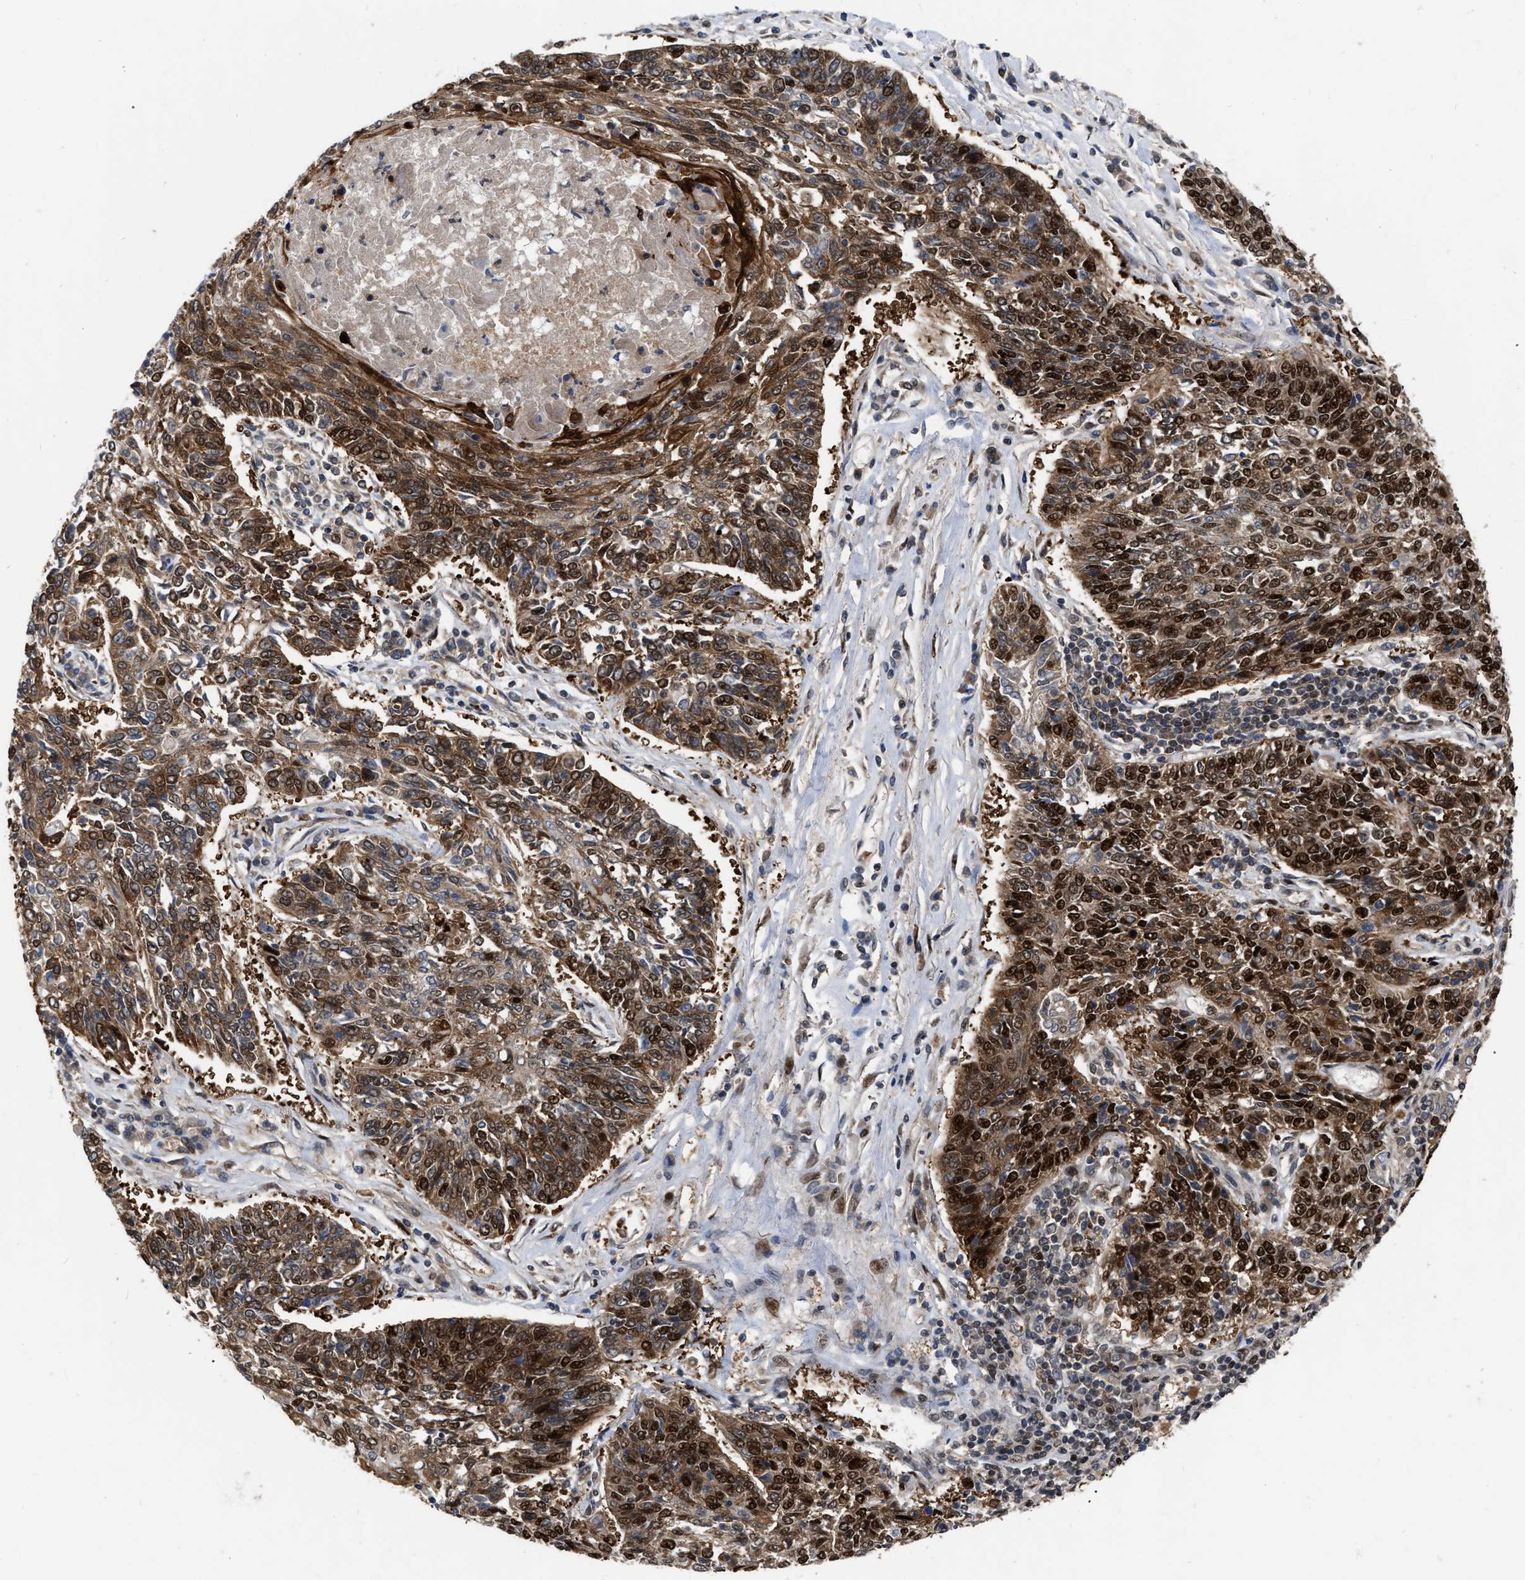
{"staining": {"intensity": "strong", "quantity": ">75%", "location": "cytoplasmic/membranous,nuclear"}, "tissue": "lung cancer", "cell_type": "Tumor cells", "image_type": "cancer", "snomed": [{"axis": "morphology", "description": "Normal tissue, NOS"}, {"axis": "morphology", "description": "Squamous cell carcinoma, NOS"}, {"axis": "topography", "description": "Cartilage tissue"}, {"axis": "topography", "description": "Bronchus"}, {"axis": "topography", "description": "Lung"}], "caption": "Lung cancer was stained to show a protein in brown. There is high levels of strong cytoplasmic/membranous and nuclear positivity in about >75% of tumor cells.", "gene": "MDM4", "patient": {"sex": "female", "age": 49}}